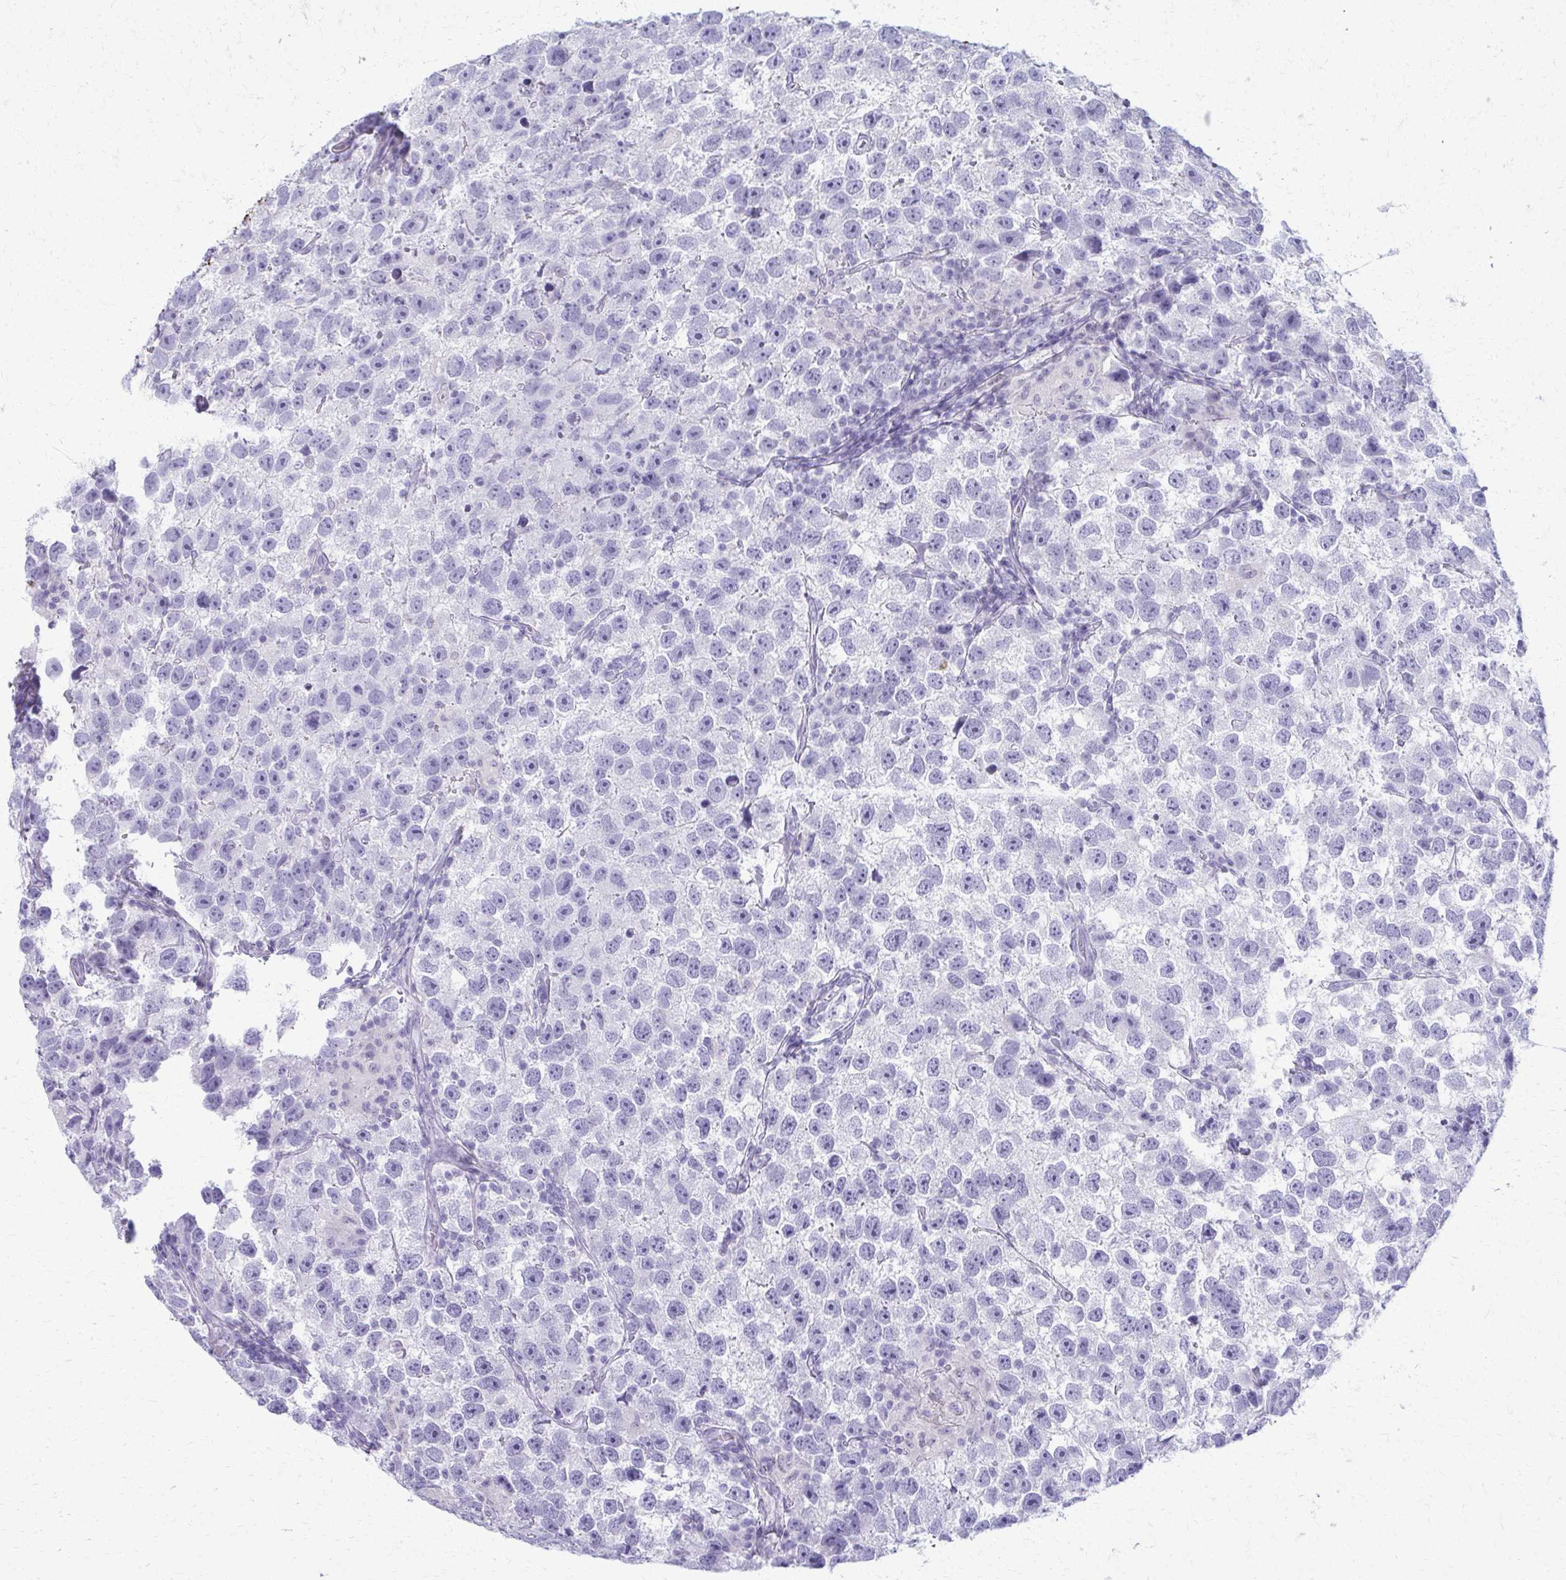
{"staining": {"intensity": "negative", "quantity": "none", "location": "none"}, "tissue": "testis cancer", "cell_type": "Tumor cells", "image_type": "cancer", "snomed": [{"axis": "morphology", "description": "Seminoma, NOS"}, {"axis": "topography", "description": "Testis"}], "caption": "Tumor cells are negative for brown protein staining in testis cancer.", "gene": "ACSM2B", "patient": {"sex": "male", "age": 26}}